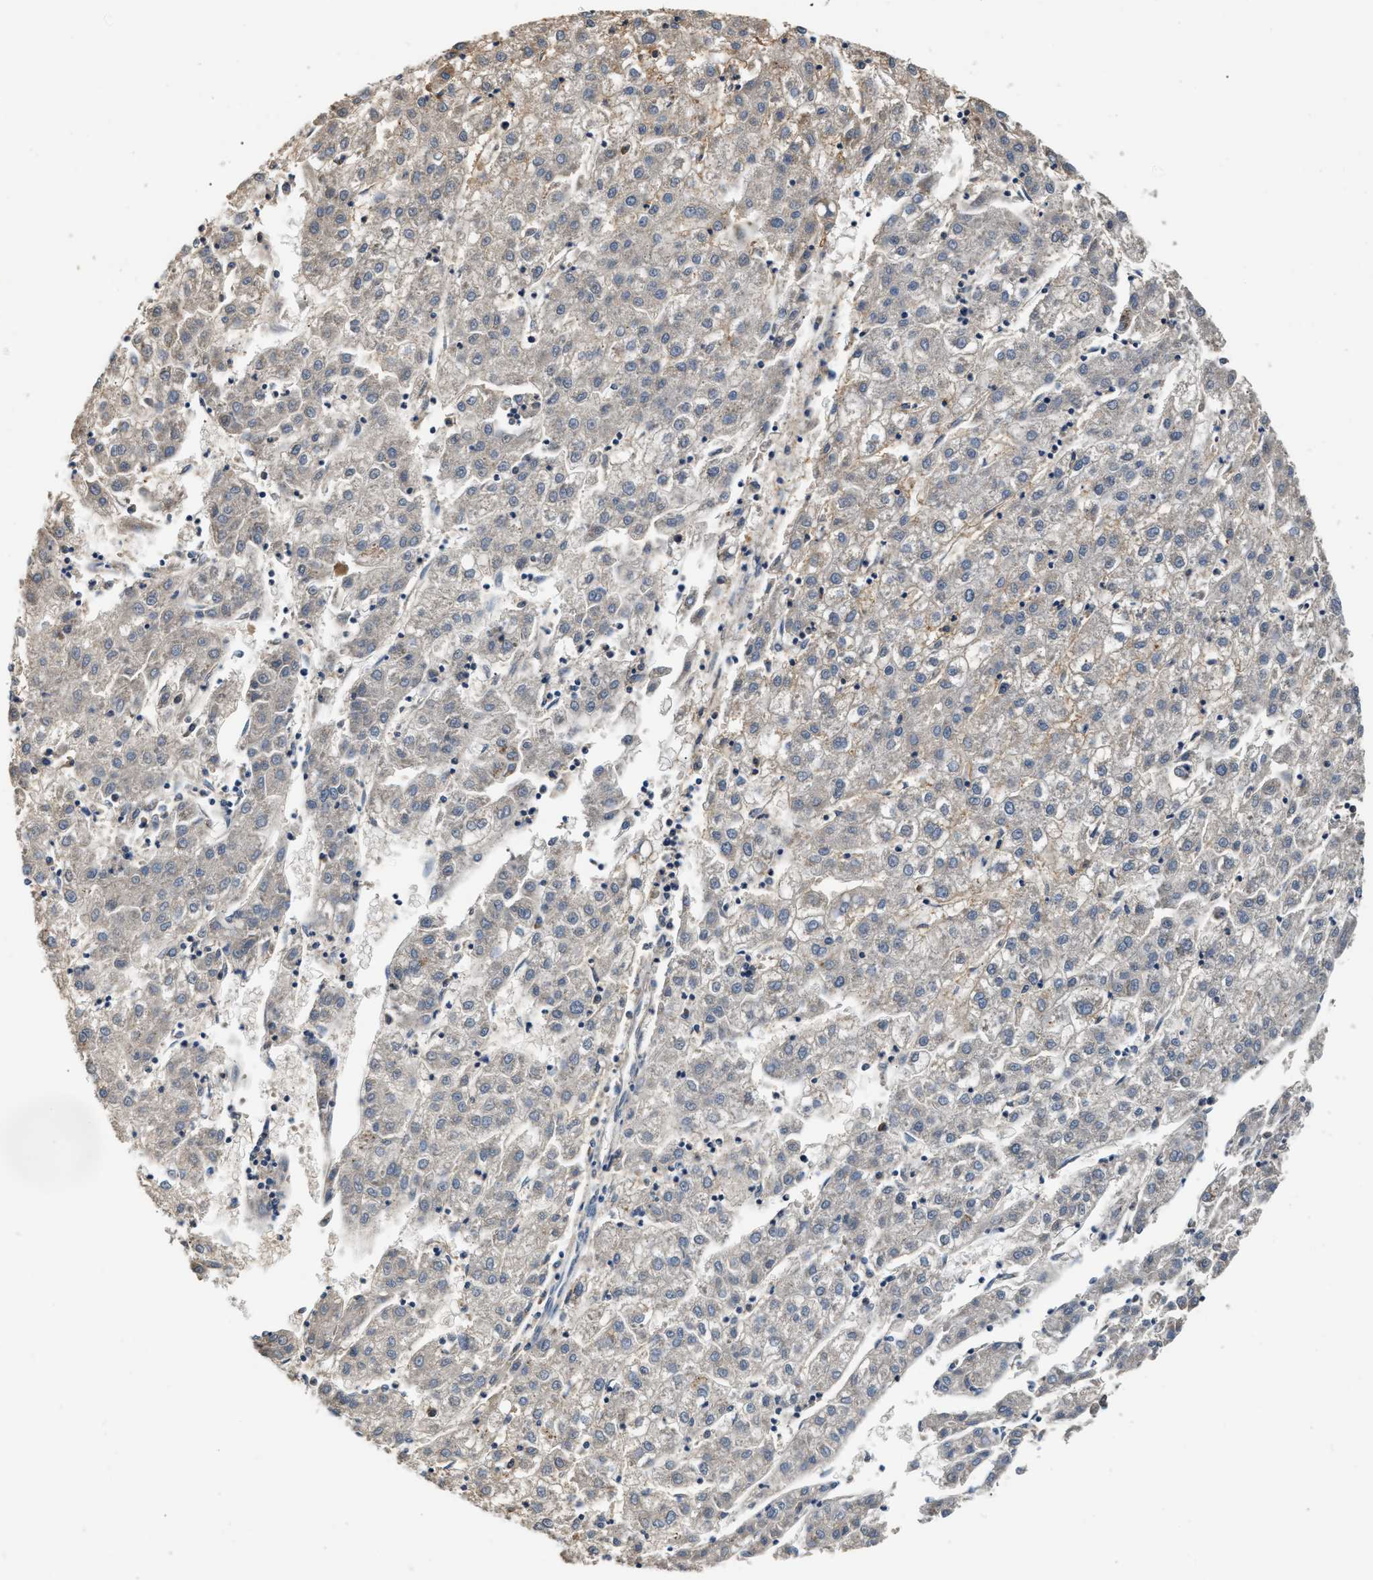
{"staining": {"intensity": "negative", "quantity": "none", "location": "none"}, "tissue": "liver cancer", "cell_type": "Tumor cells", "image_type": "cancer", "snomed": [{"axis": "morphology", "description": "Carcinoma, Hepatocellular, NOS"}, {"axis": "topography", "description": "Liver"}], "caption": "A photomicrograph of hepatocellular carcinoma (liver) stained for a protein exhibits no brown staining in tumor cells. (Brightfield microscopy of DAB IHC at high magnification).", "gene": "SLCO2B1", "patient": {"sex": "male", "age": 72}}